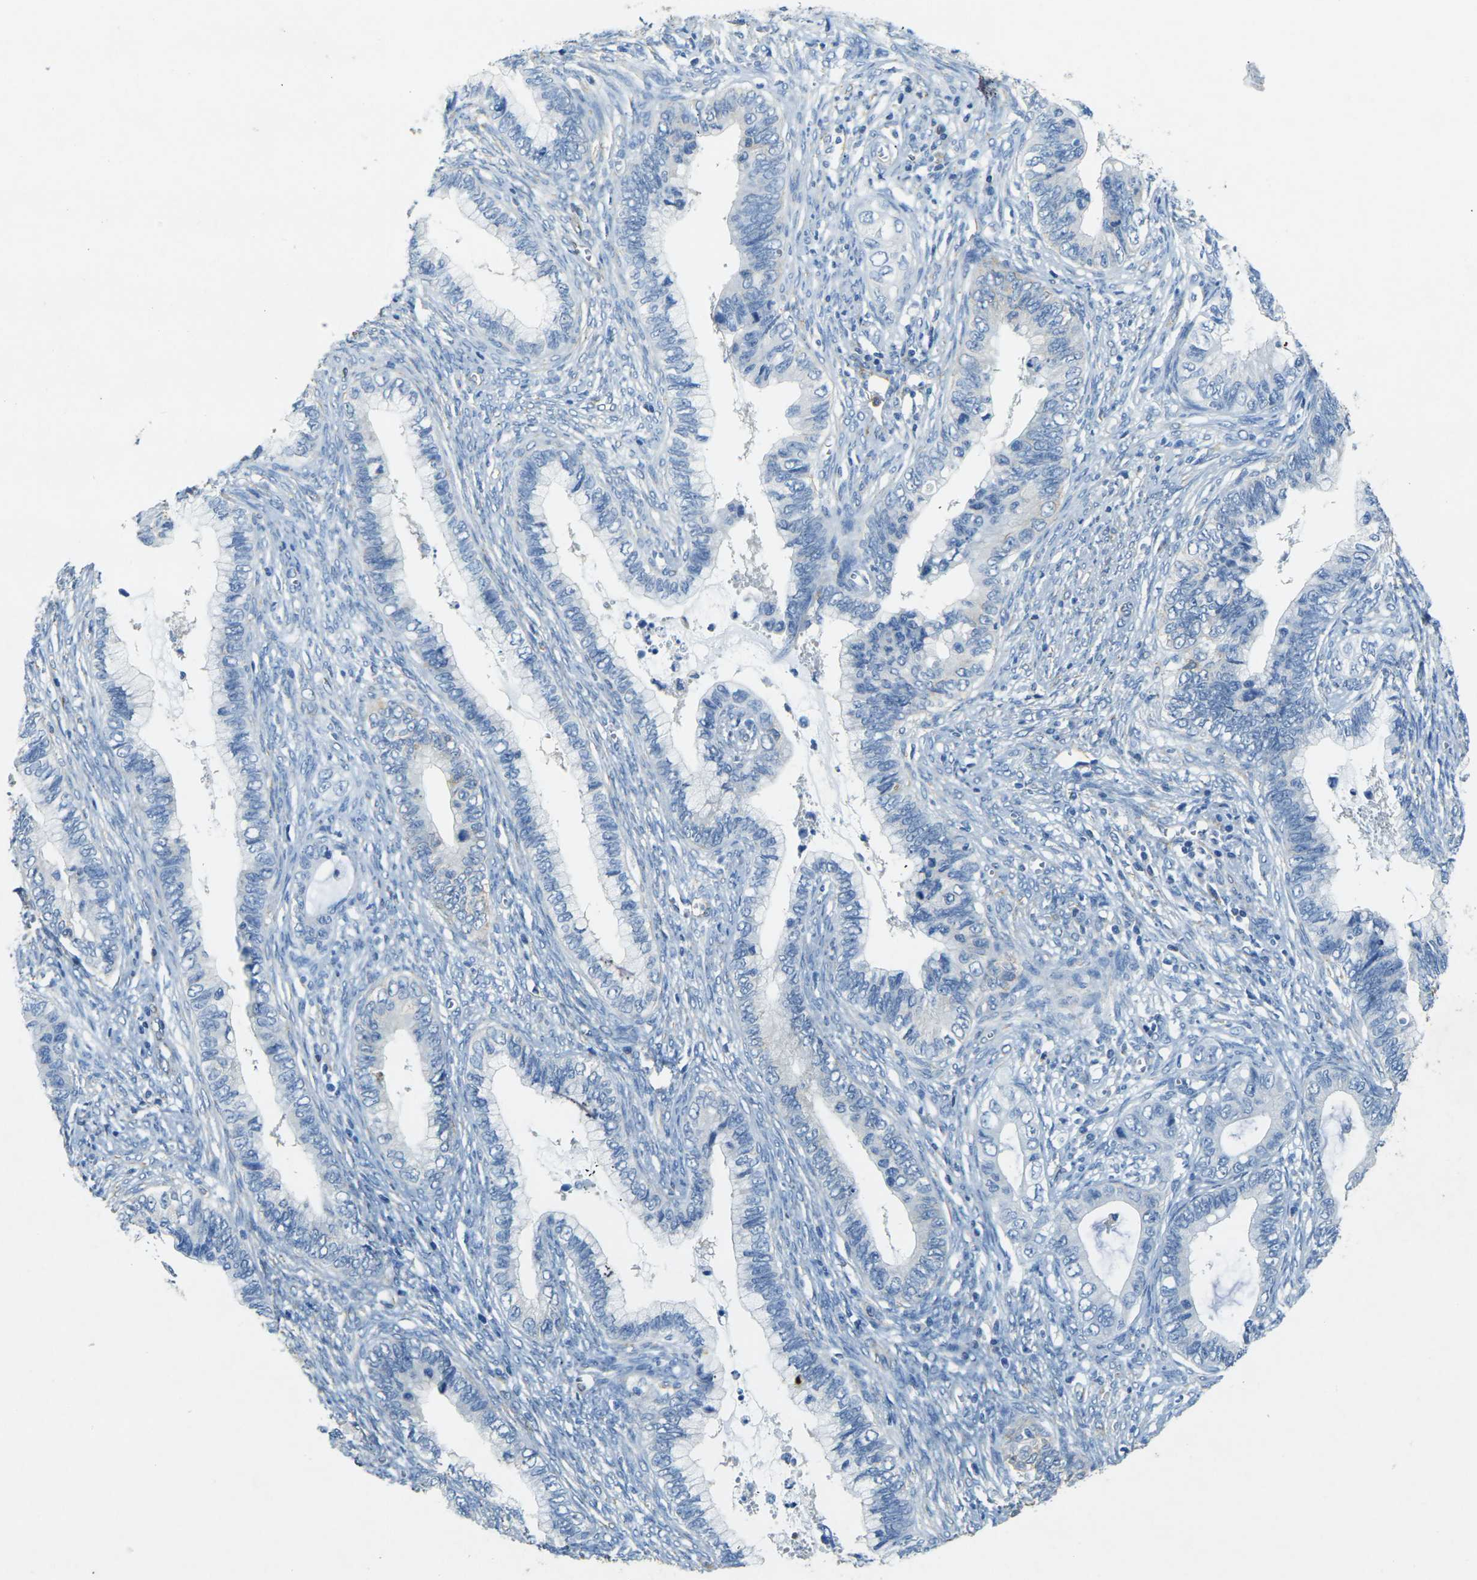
{"staining": {"intensity": "negative", "quantity": "none", "location": "none"}, "tissue": "cervical cancer", "cell_type": "Tumor cells", "image_type": "cancer", "snomed": [{"axis": "morphology", "description": "Adenocarcinoma, NOS"}, {"axis": "topography", "description": "Cervix"}], "caption": "Tumor cells show no significant positivity in cervical adenocarcinoma.", "gene": "SORT1", "patient": {"sex": "female", "age": 44}}